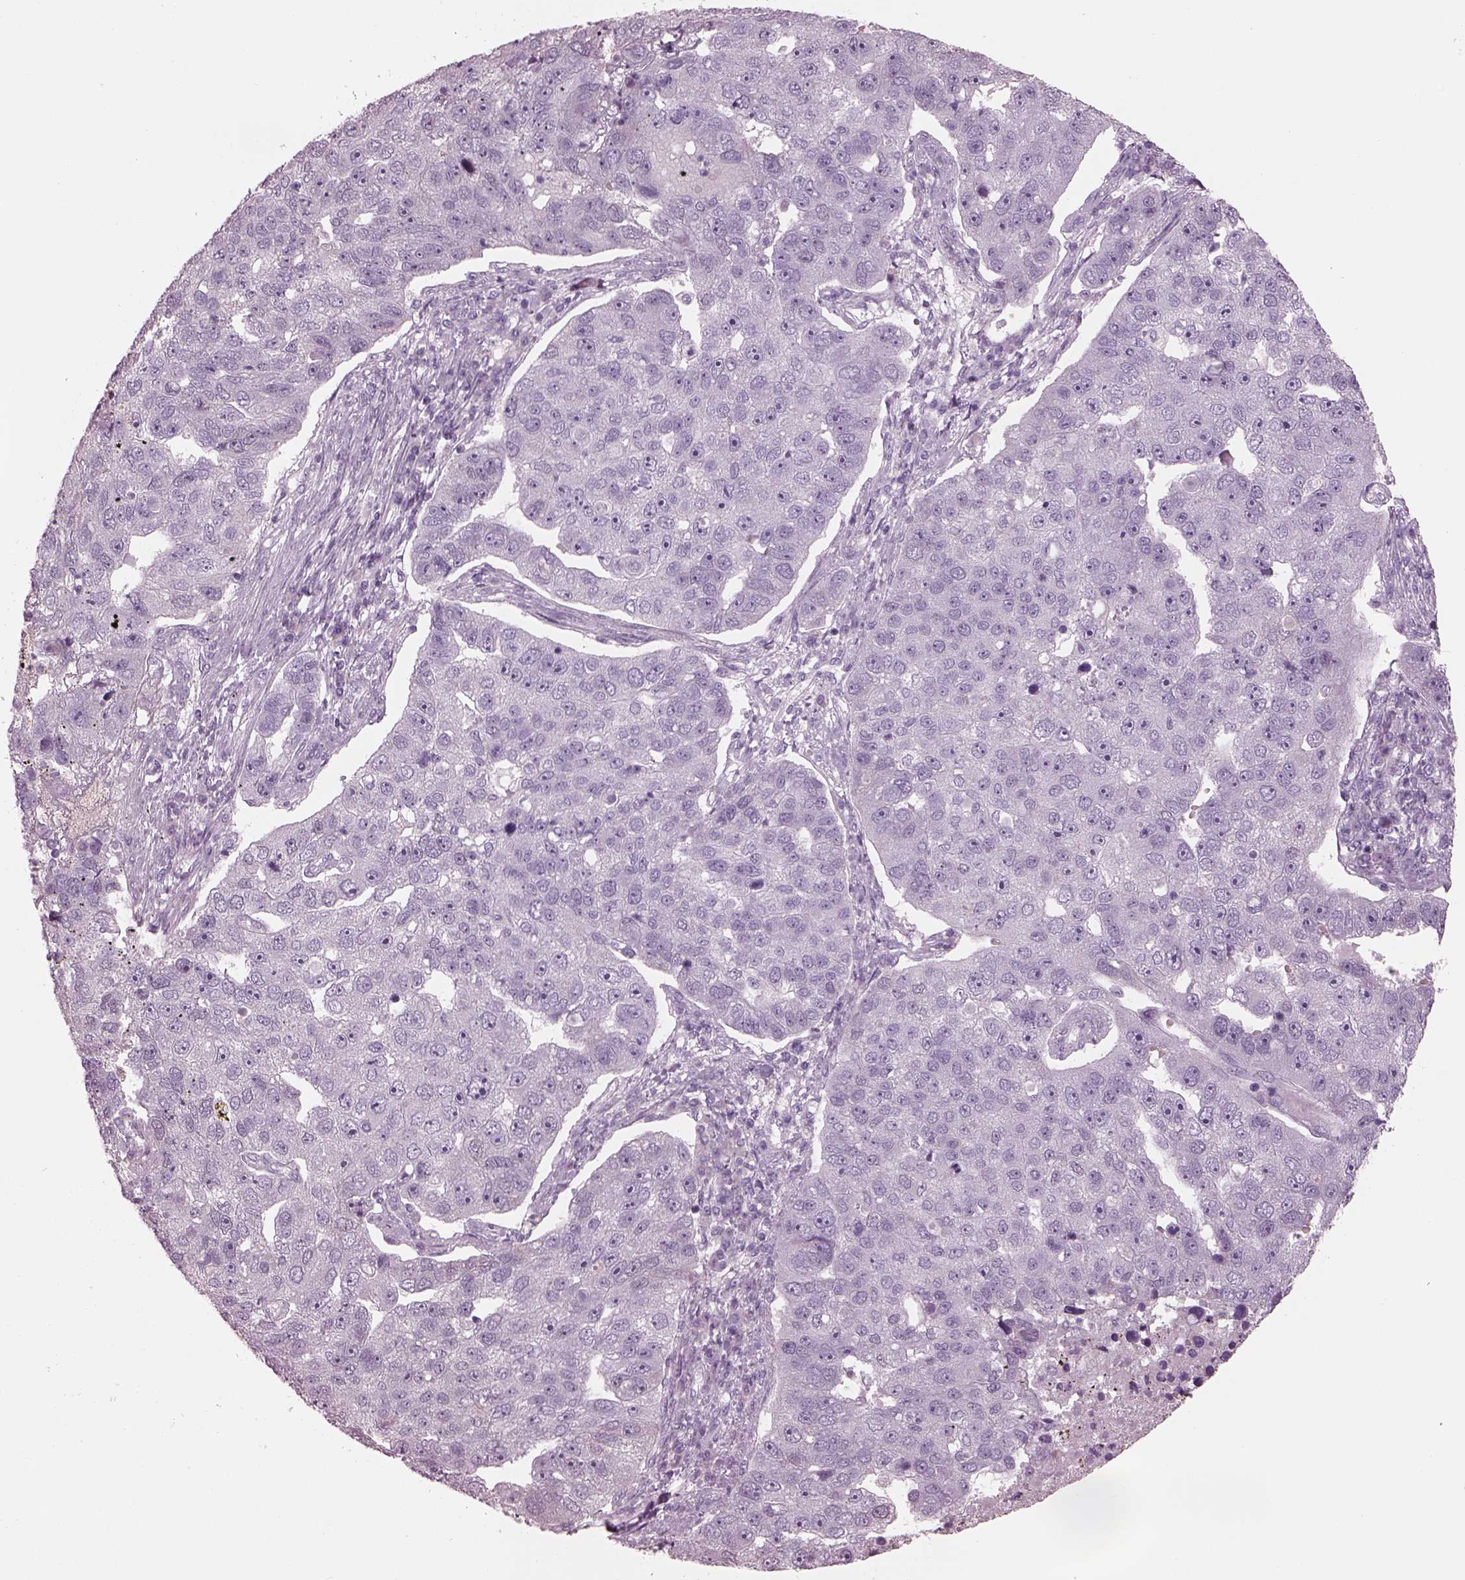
{"staining": {"intensity": "negative", "quantity": "none", "location": "none"}, "tissue": "pancreatic cancer", "cell_type": "Tumor cells", "image_type": "cancer", "snomed": [{"axis": "morphology", "description": "Adenocarcinoma, NOS"}, {"axis": "topography", "description": "Pancreas"}], "caption": "Tumor cells are negative for brown protein staining in pancreatic adenocarcinoma.", "gene": "PACRG", "patient": {"sex": "female", "age": 61}}